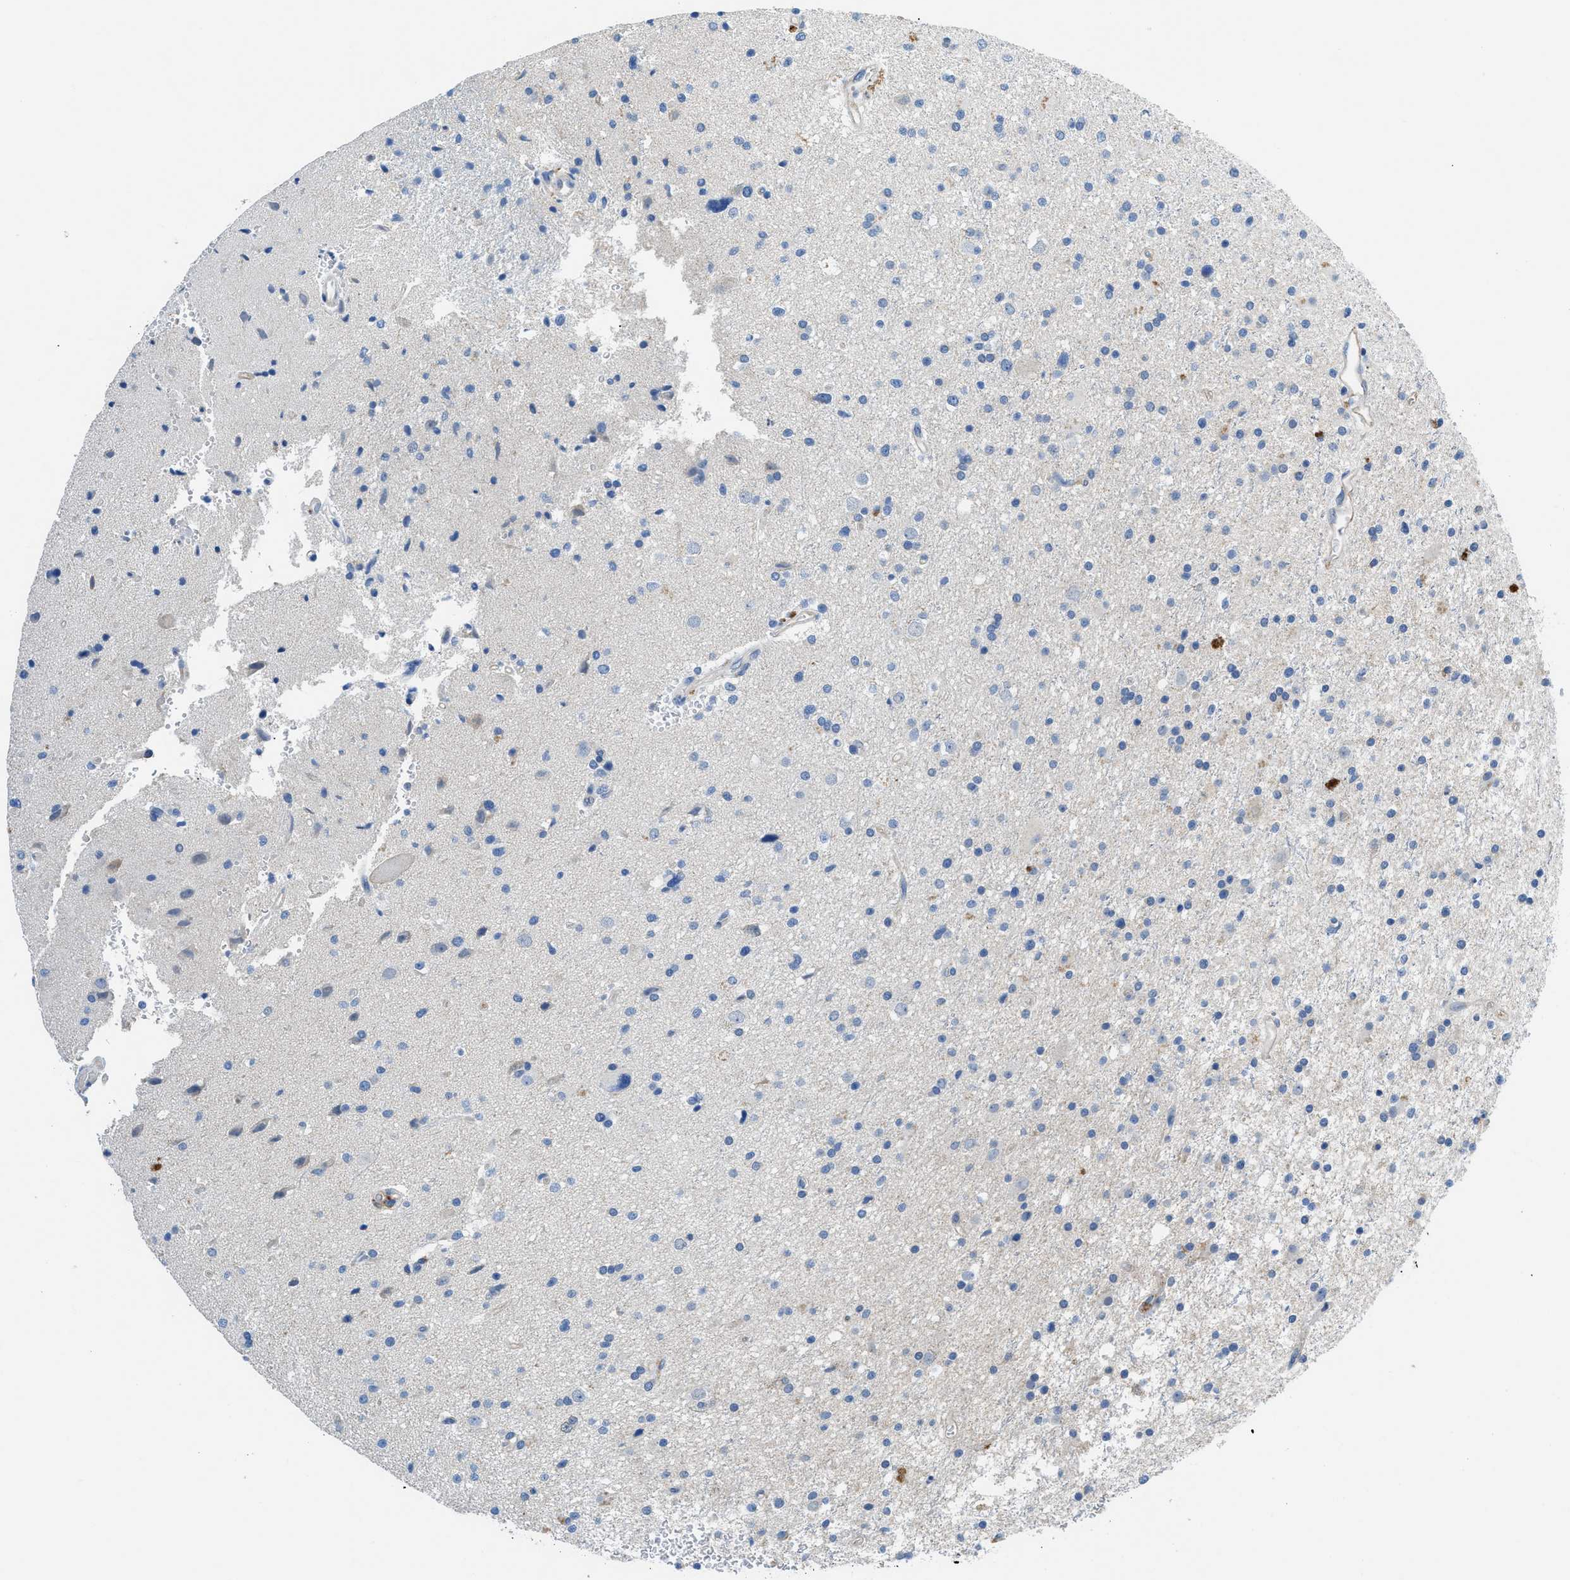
{"staining": {"intensity": "negative", "quantity": "none", "location": "none"}, "tissue": "glioma", "cell_type": "Tumor cells", "image_type": "cancer", "snomed": [{"axis": "morphology", "description": "Glioma, malignant, High grade"}, {"axis": "topography", "description": "Brain"}], "caption": "Histopathology image shows no significant protein staining in tumor cells of malignant high-grade glioma.", "gene": "SLC10A6", "patient": {"sex": "male", "age": 33}}